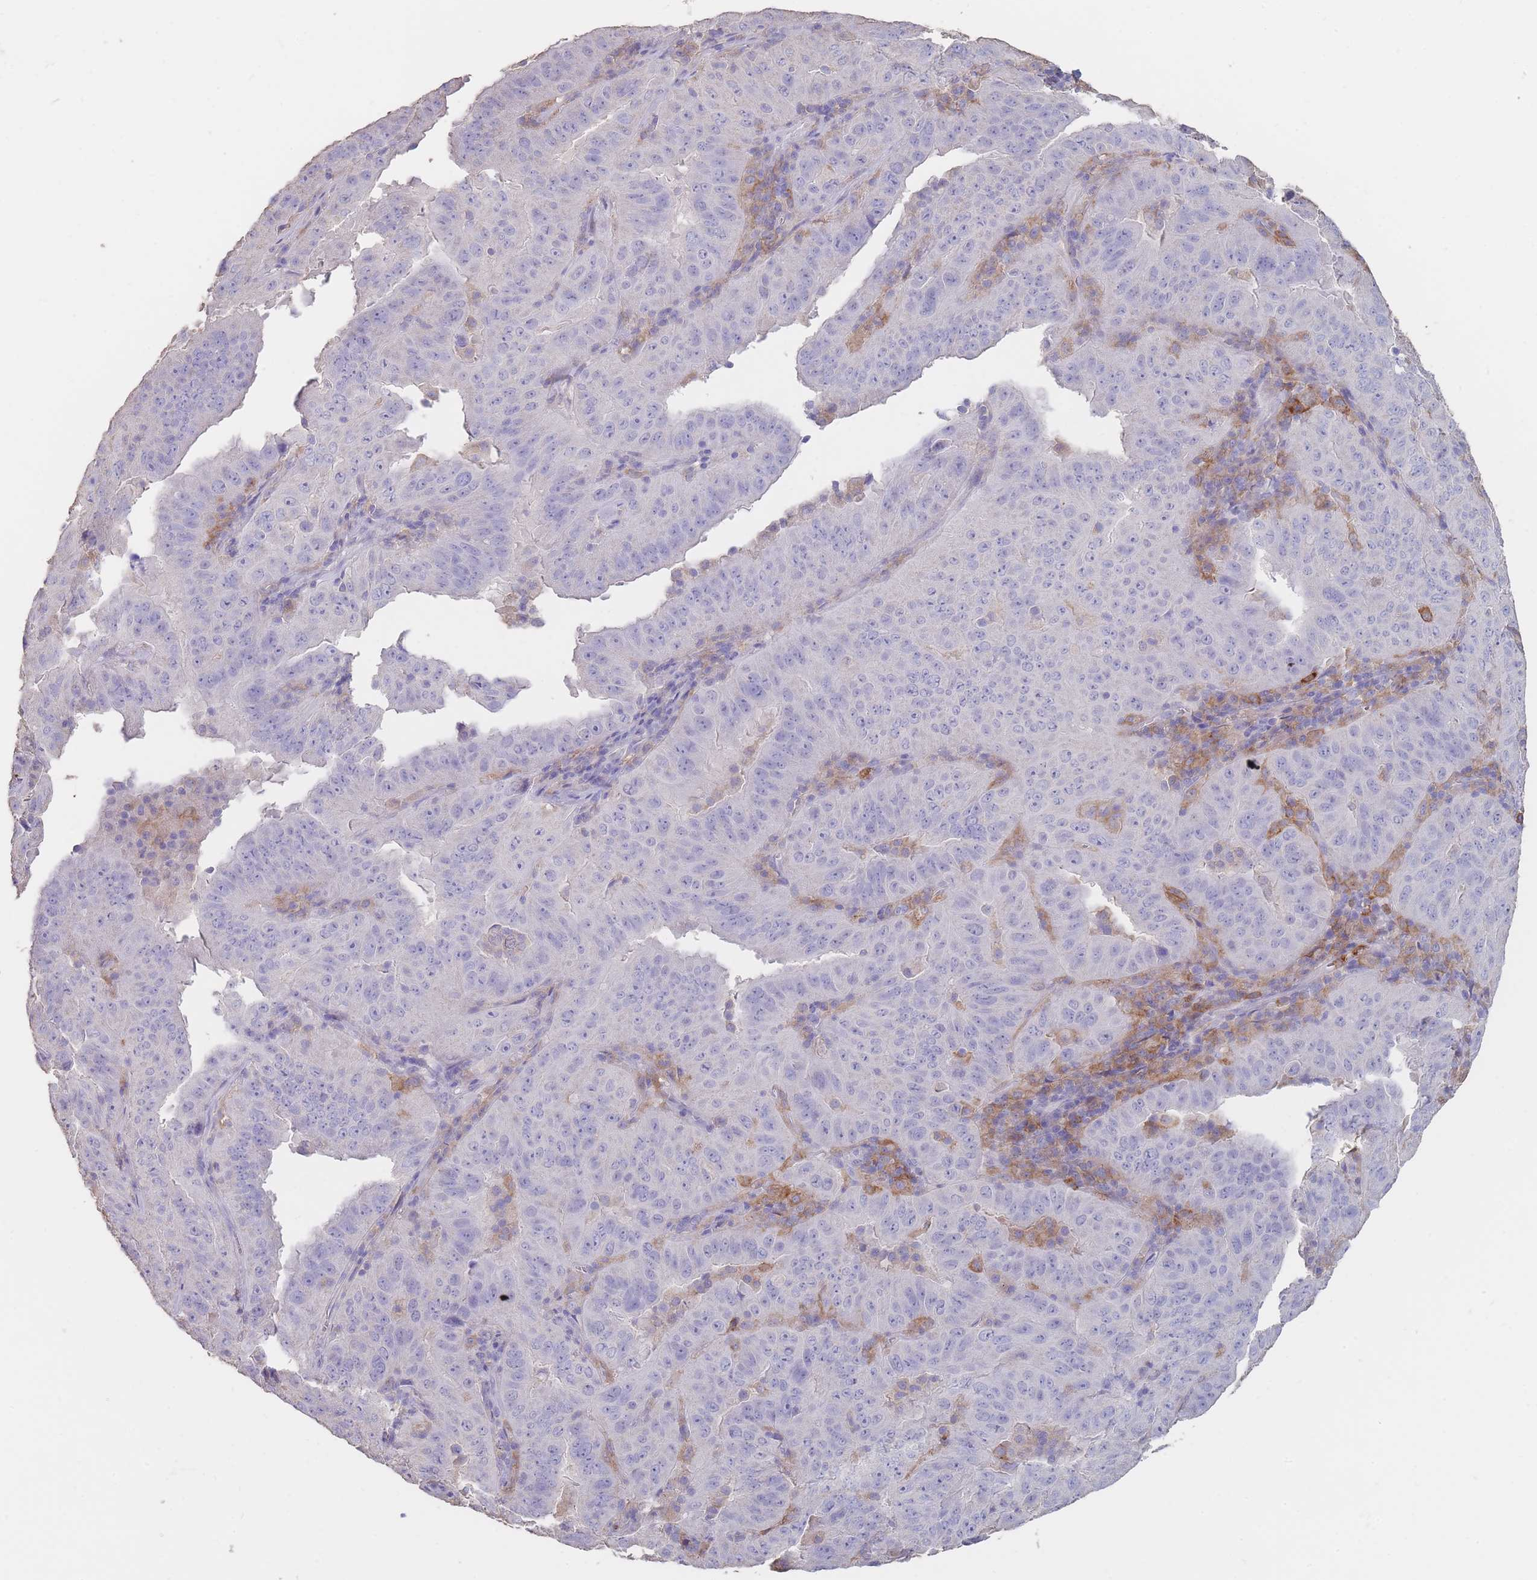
{"staining": {"intensity": "negative", "quantity": "none", "location": "none"}, "tissue": "pancreatic cancer", "cell_type": "Tumor cells", "image_type": "cancer", "snomed": [{"axis": "morphology", "description": "Adenocarcinoma, NOS"}, {"axis": "topography", "description": "Pancreas"}], "caption": "Tumor cells are negative for brown protein staining in pancreatic cancer.", "gene": "CLEC12A", "patient": {"sex": "male", "age": 63}}